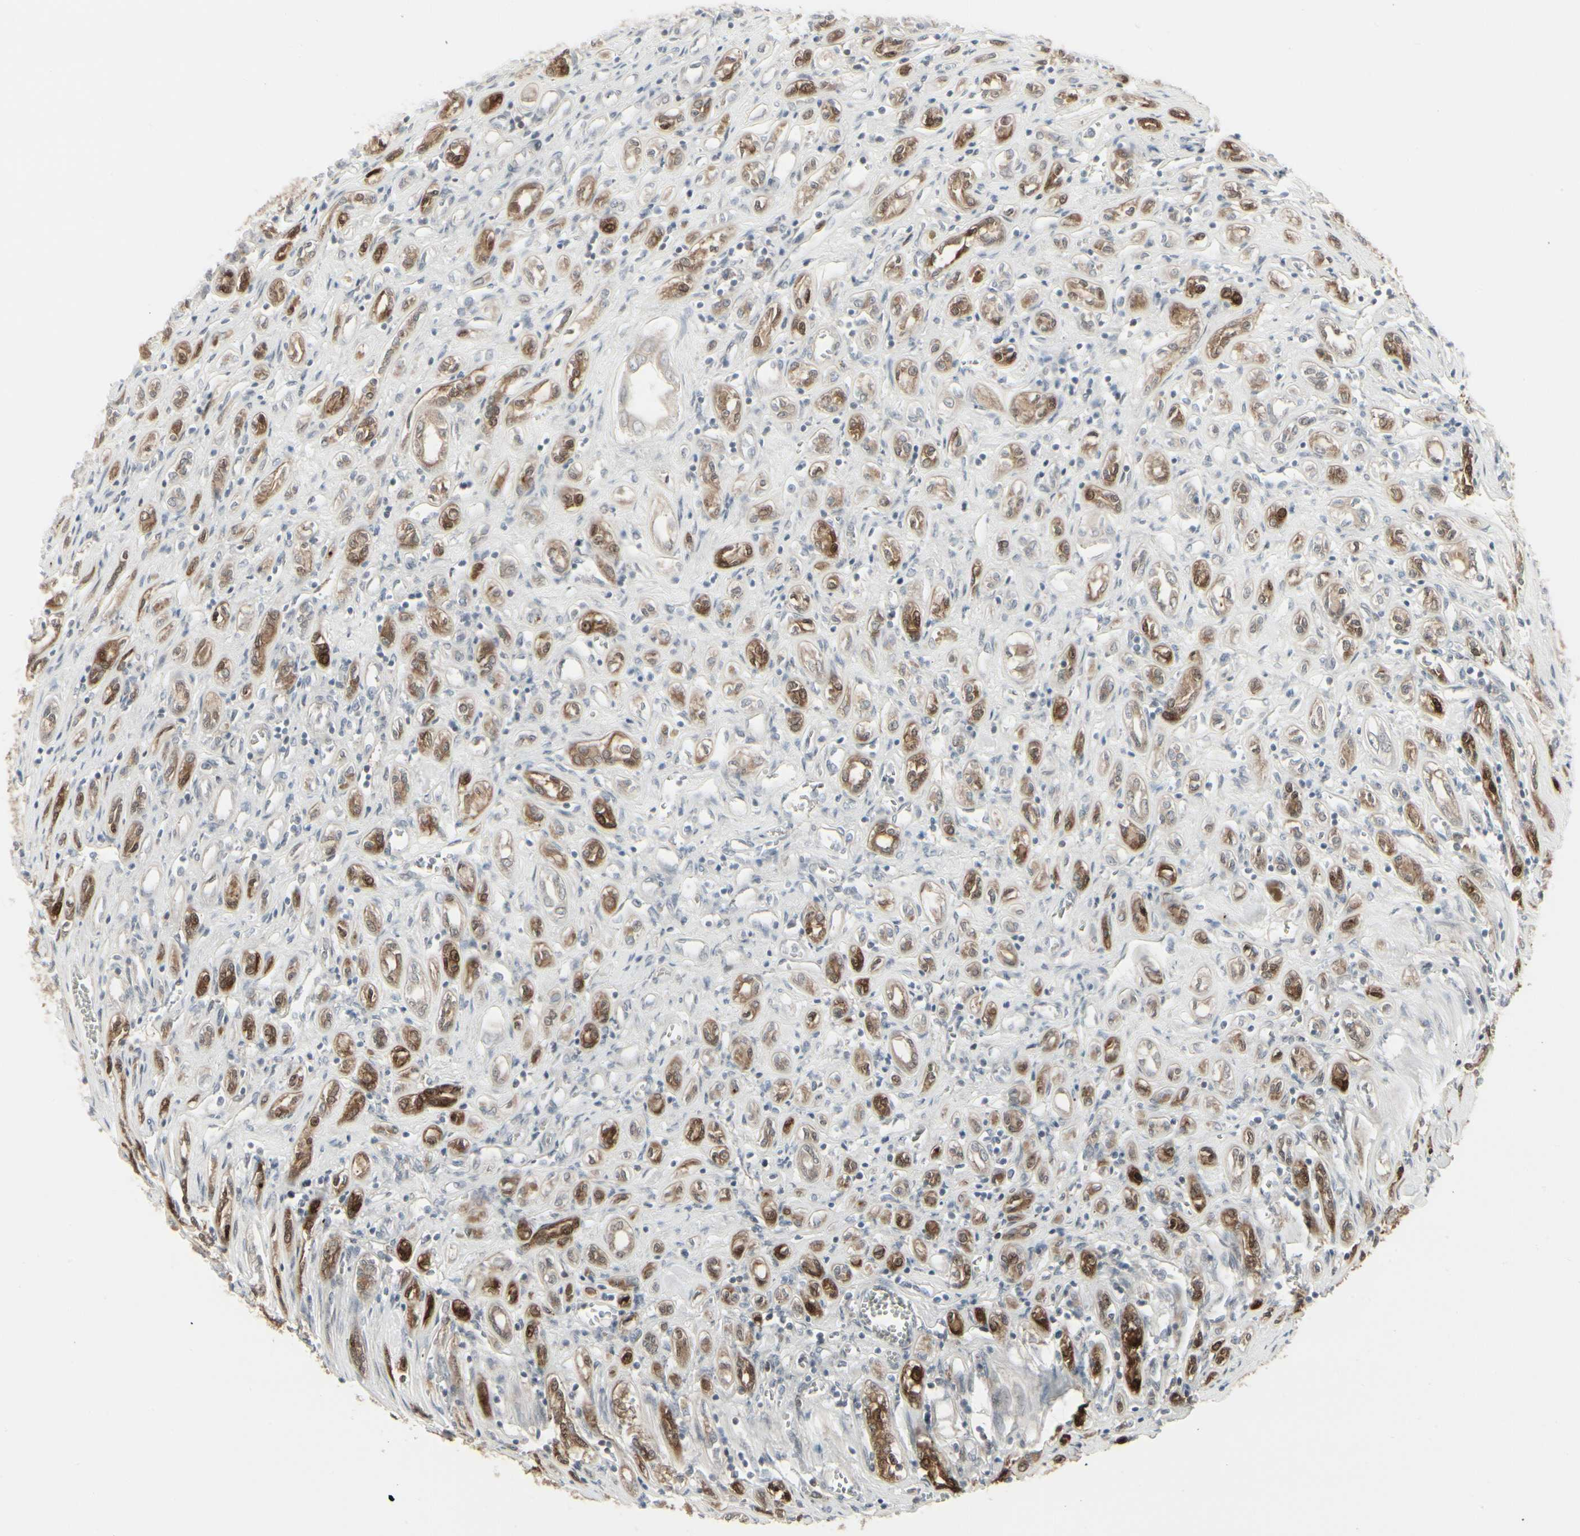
{"staining": {"intensity": "moderate", "quantity": ">75%", "location": "cytoplasmic/membranous"}, "tissue": "renal cancer", "cell_type": "Tumor cells", "image_type": "cancer", "snomed": [{"axis": "morphology", "description": "Adenocarcinoma, NOS"}, {"axis": "topography", "description": "Kidney"}], "caption": "Moderate cytoplasmic/membranous expression is identified in about >75% of tumor cells in renal cancer.", "gene": "IGFBP6", "patient": {"sex": "female", "age": 70}}